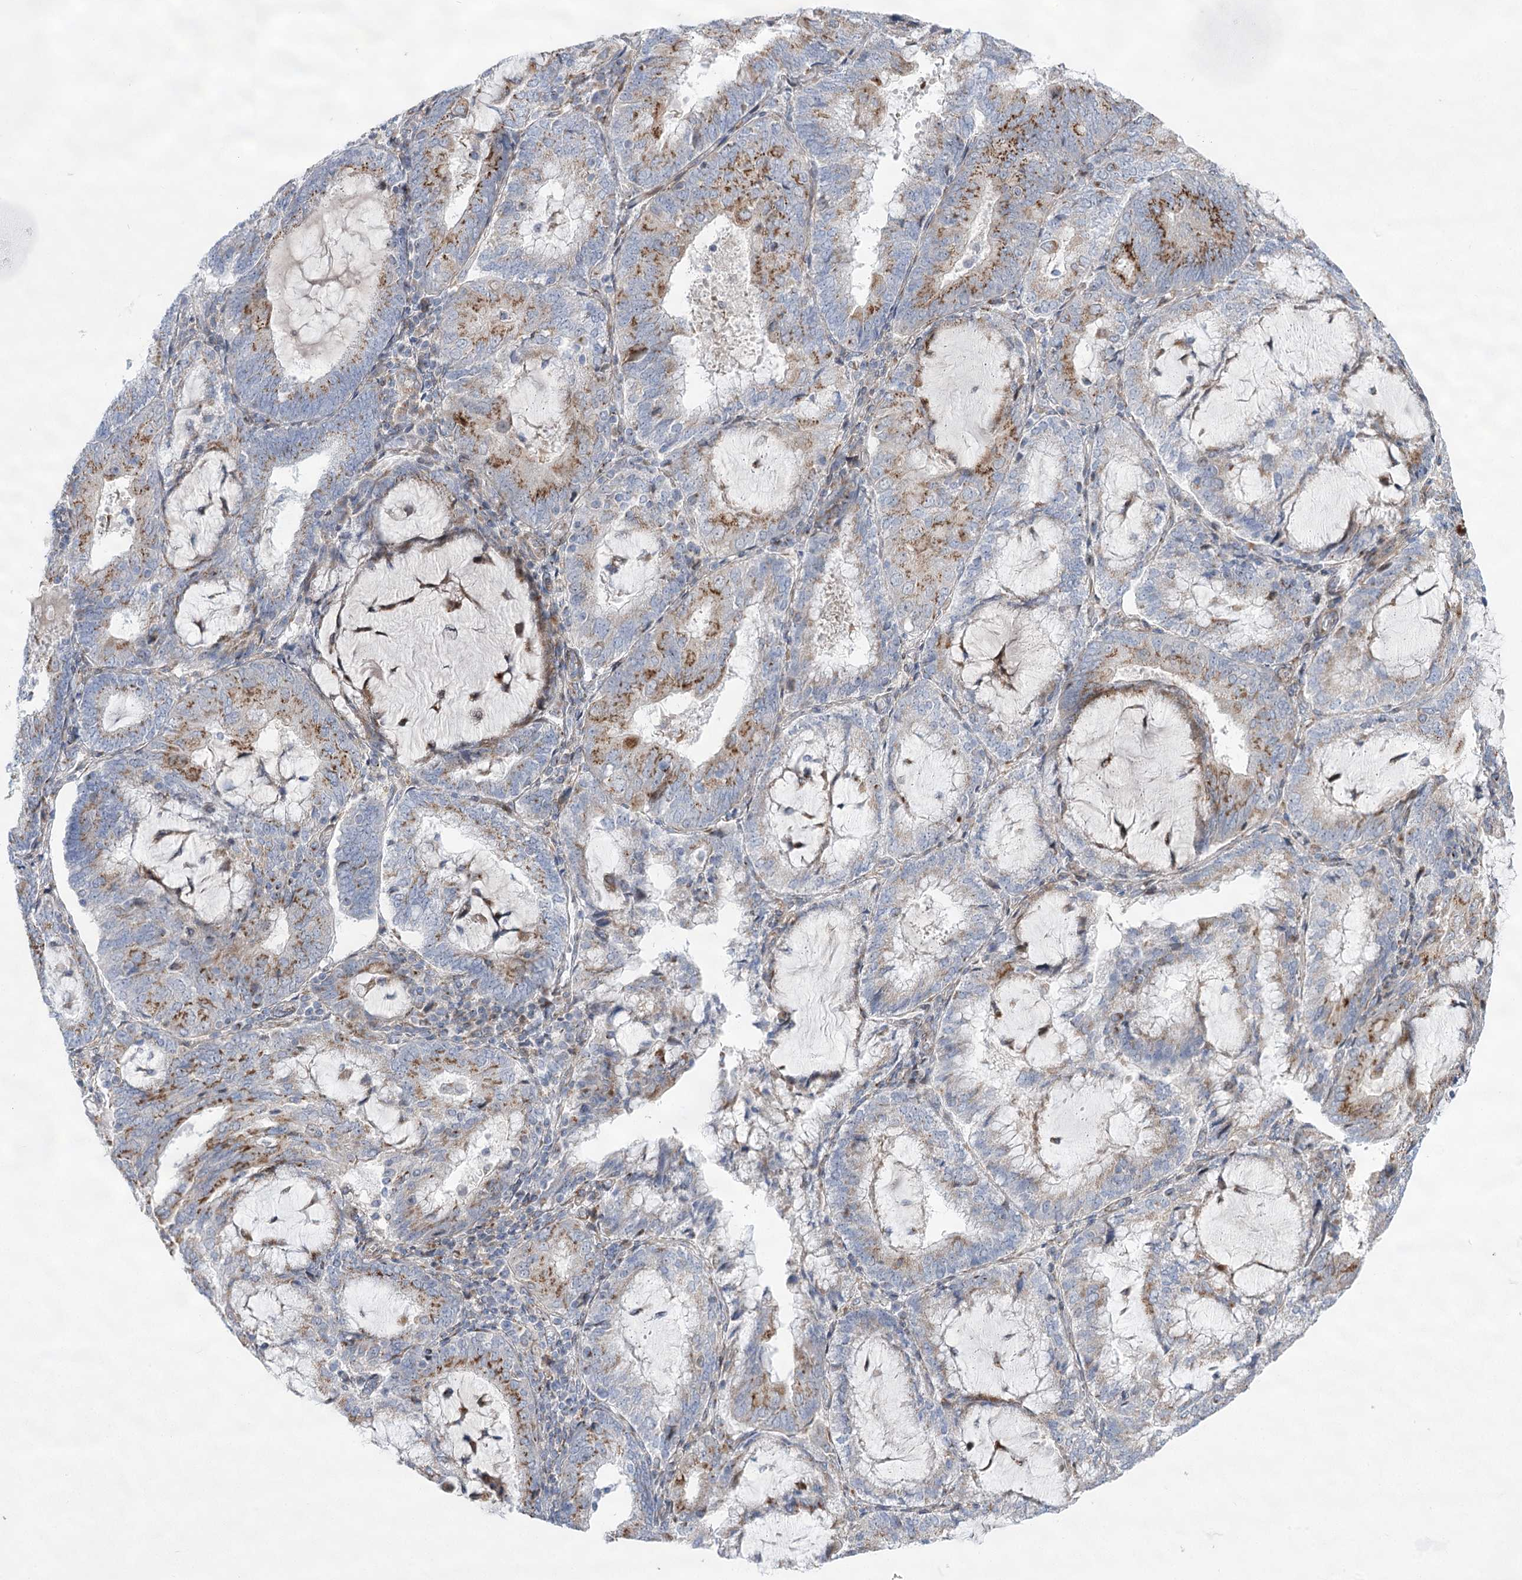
{"staining": {"intensity": "moderate", "quantity": "25%-75%", "location": "cytoplasmic/membranous"}, "tissue": "endometrial cancer", "cell_type": "Tumor cells", "image_type": "cancer", "snomed": [{"axis": "morphology", "description": "Adenocarcinoma, NOS"}, {"axis": "topography", "description": "Endometrium"}], "caption": "Protein expression analysis of human endometrial adenocarcinoma reveals moderate cytoplasmic/membranous positivity in about 25%-75% of tumor cells.", "gene": "NME7", "patient": {"sex": "female", "age": 81}}